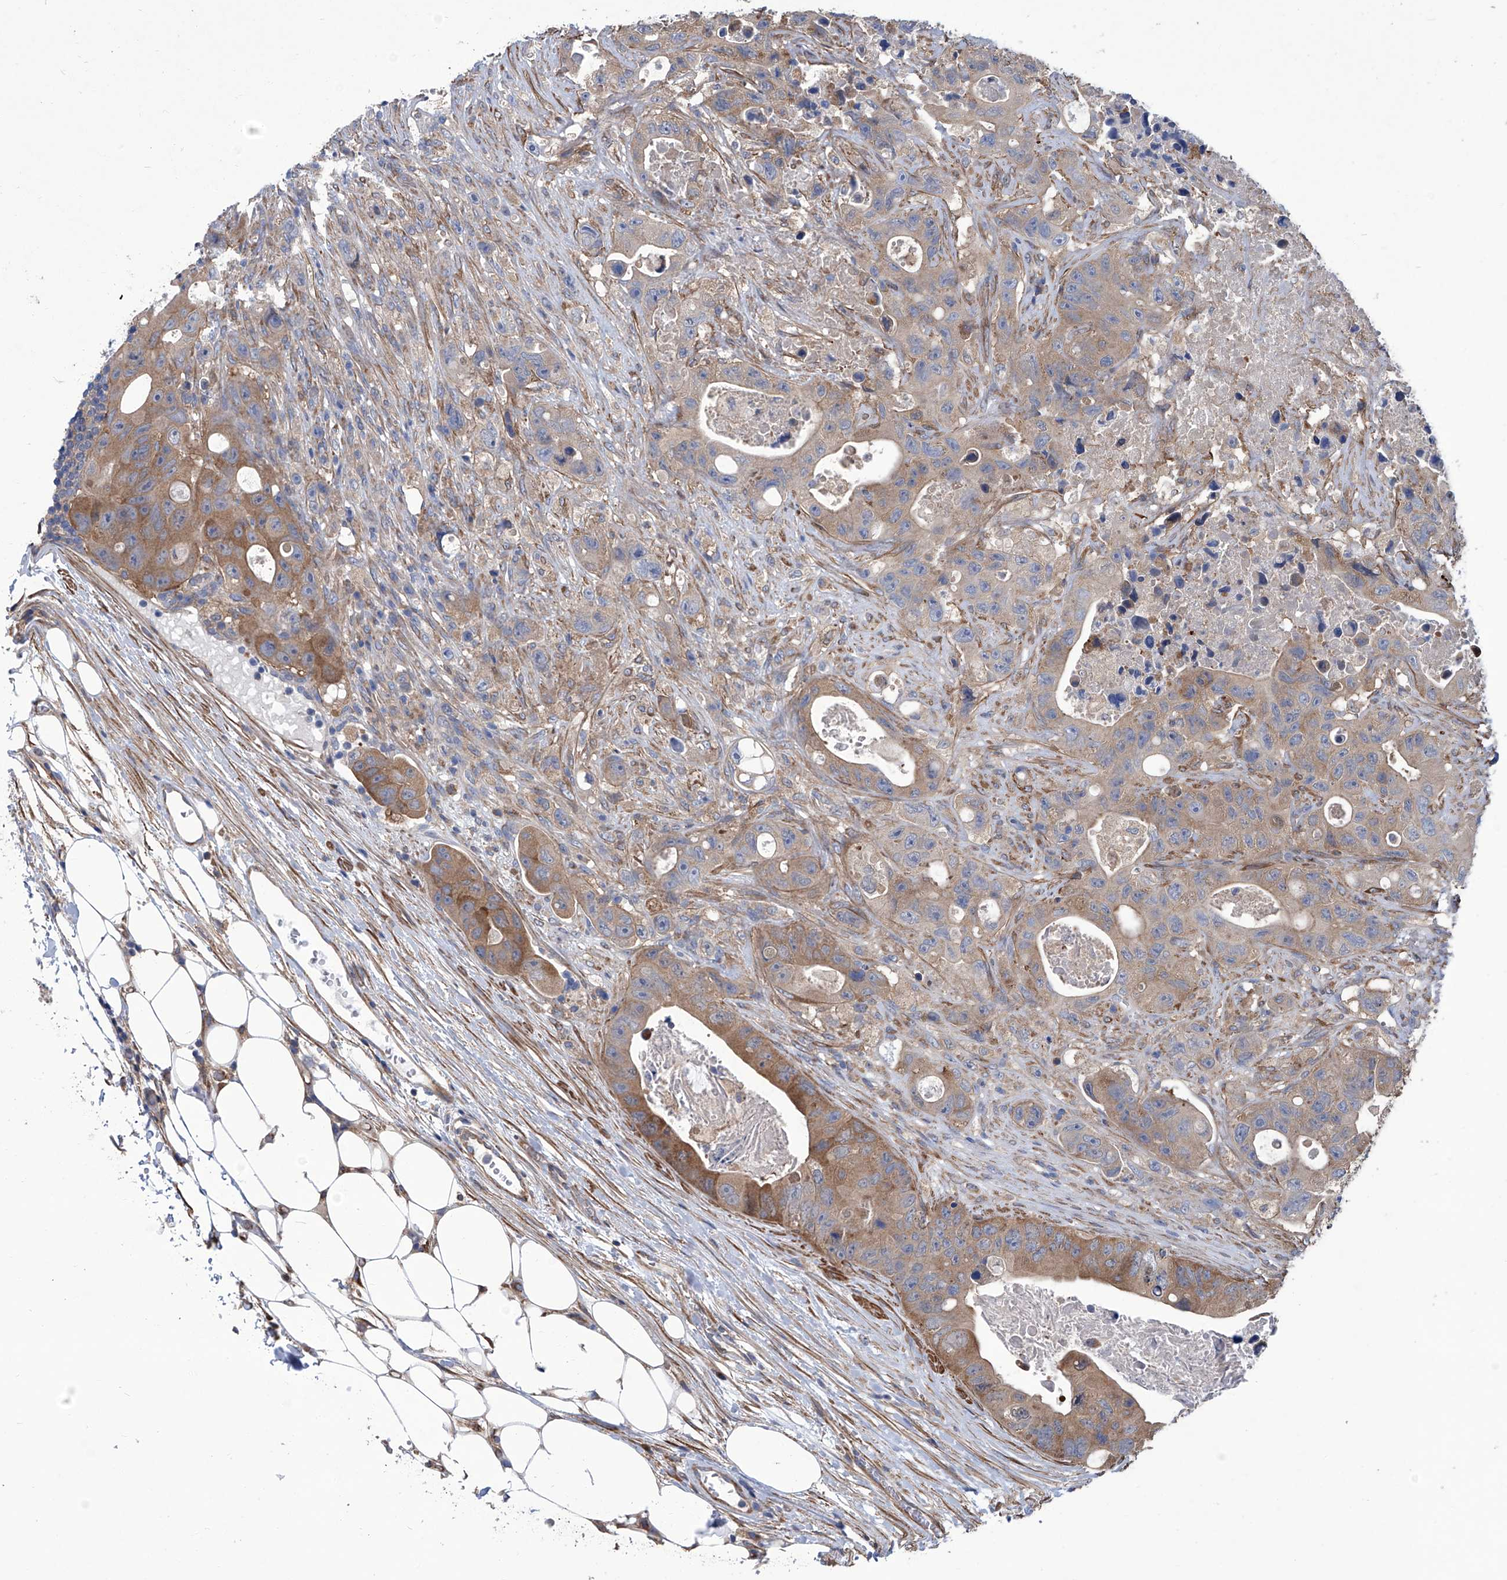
{"staining": {"intensity": "moderate", "quantity": ">75%", "location": "cytoplasmic/membranous"}, "tissue": "colorectal cancer", "cell_type": "Tumor cells", "image_type": "cancer", "snomed": [{"axis": "morphology", "description": "Adenocarcinoma, NOS"}, {"axis": "topography", "description": "Colon"}], "caption": "Protein staining exhibits moderate cytoplasmic/membranous expression in approximately >75% of tumor cells in colorectal cancer.", "gene": "SMS", "patient": {"sex": "female", "age": 46}}